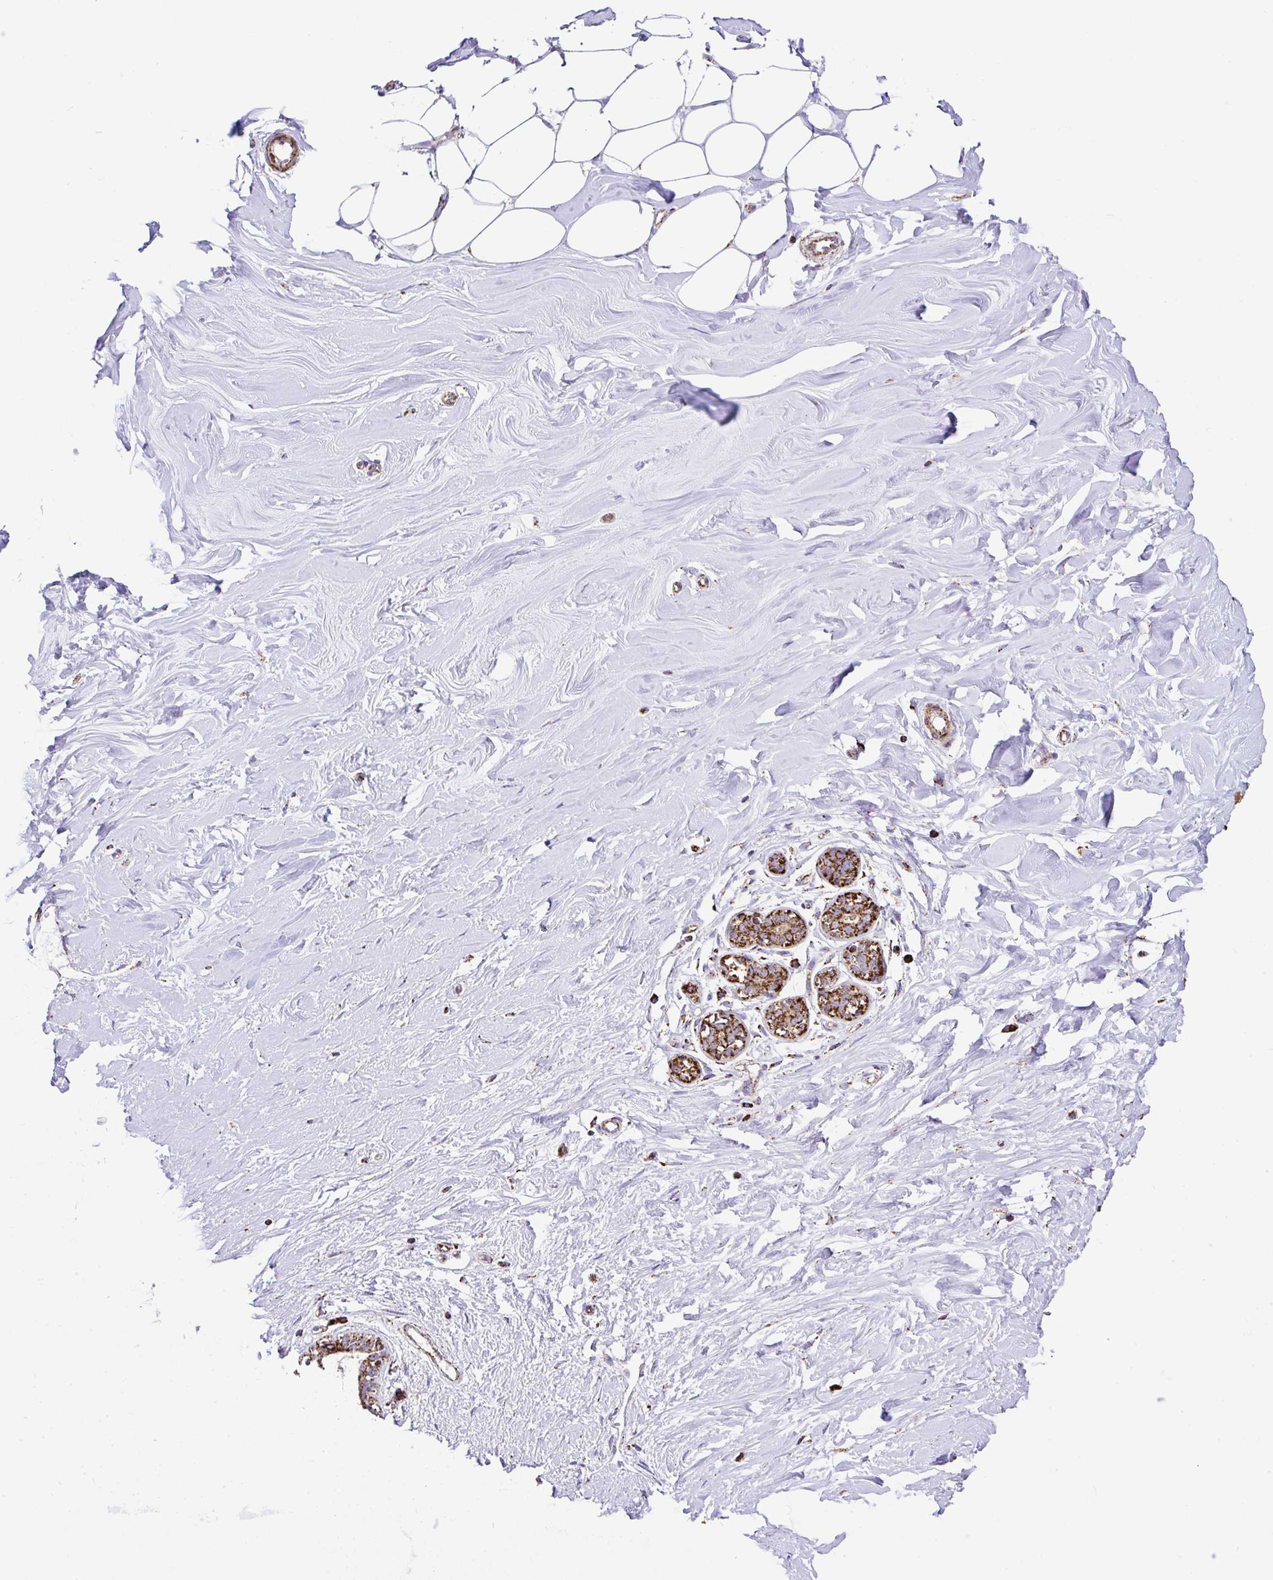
{"staining": {"intensity": "moderate", "quantity": "<25%", "location": "cytoplasmic/membranous"}, "tissue": "breast", "cell_type": "Adipocytes", "image_type": "normal", "snomed": [{"axis": "morphology", "description": "Normal tissue, NOS"}, {"axis": "topography", "description": "Breast"}], "caption": "Adipocytes reveal low levels of moderate cytoplasmic/membranous staining in about <25% of cells in normal human breast.", "gene": "ANKRD33B", "patient": {"sex": "female", "age": 27}}